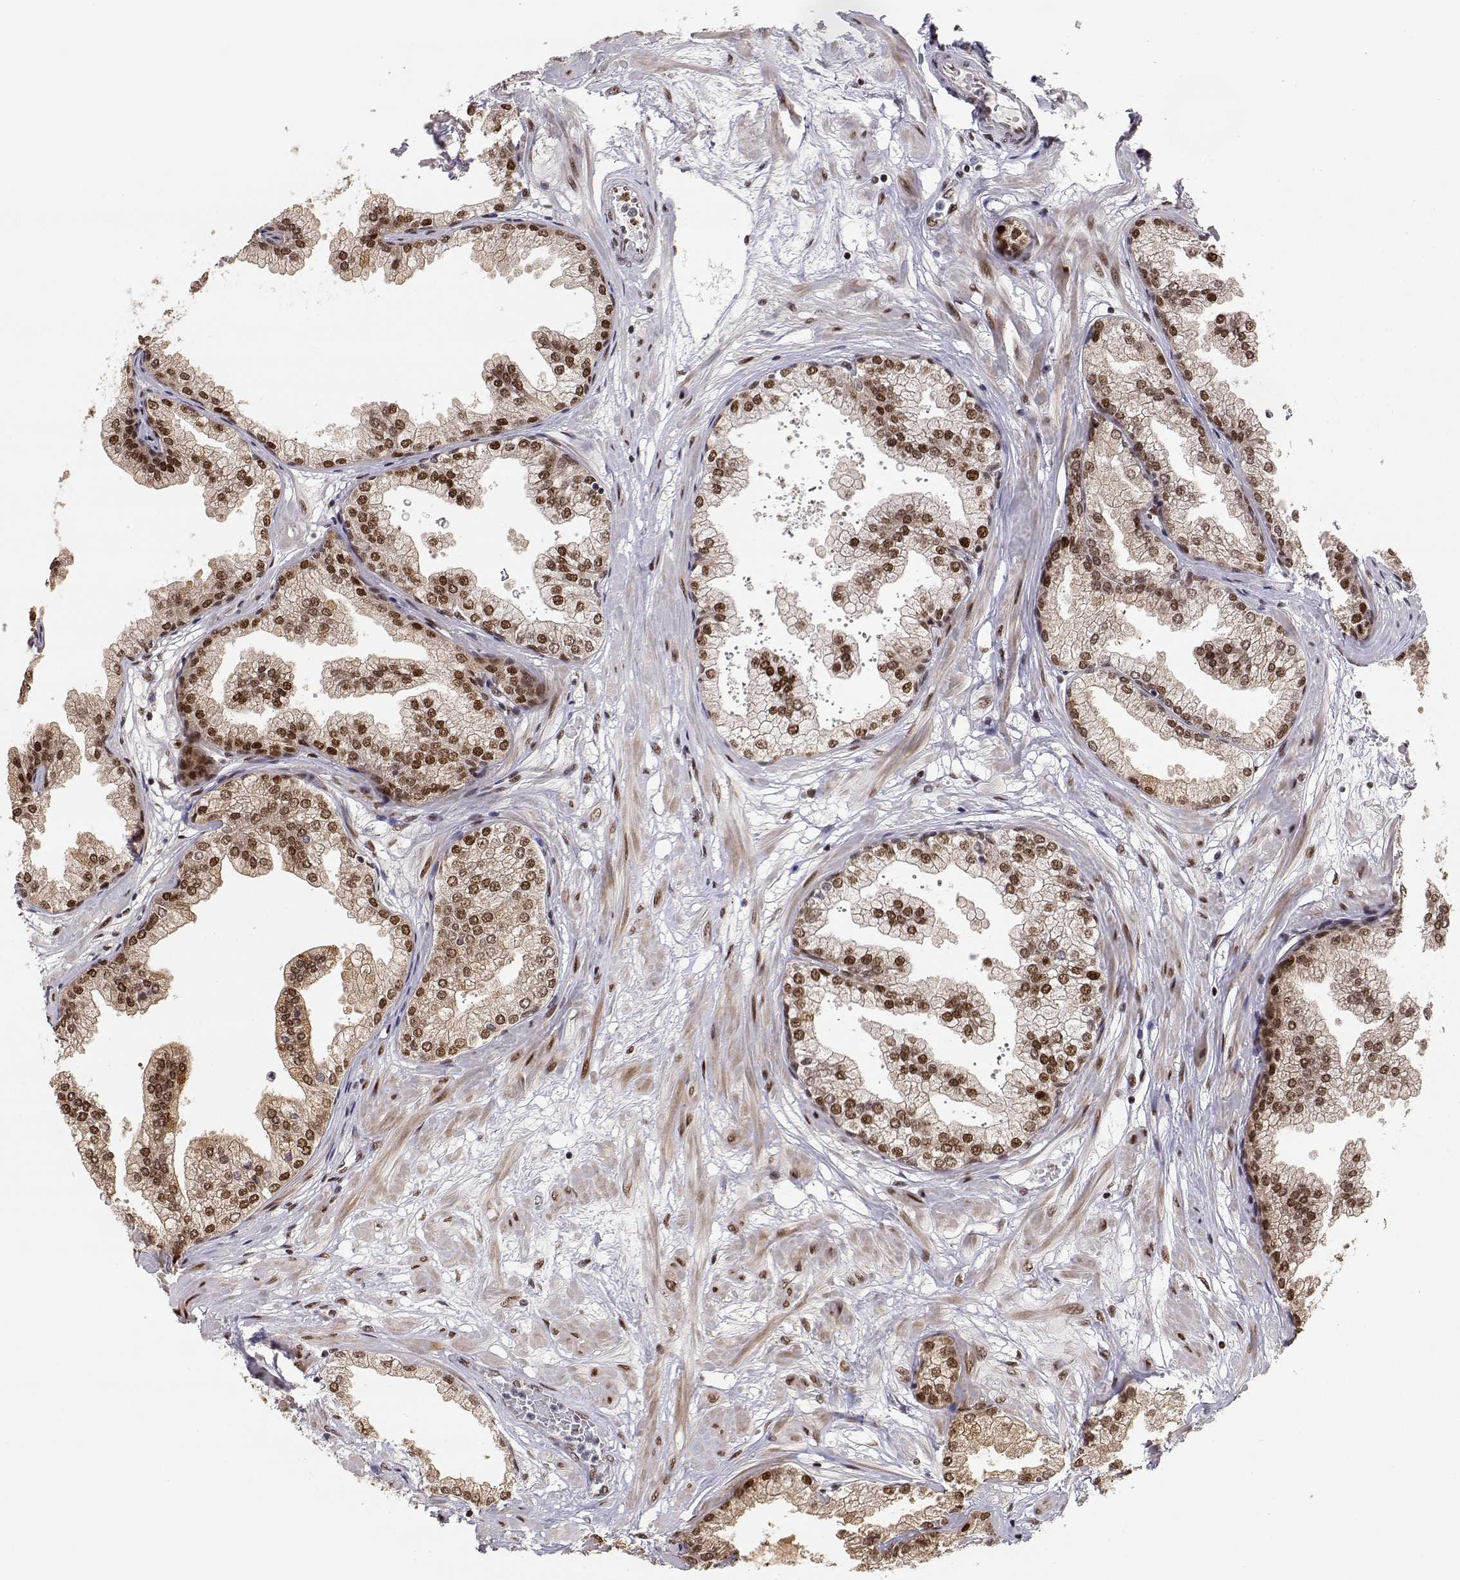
{"staining": {"intensity": "strong", "quantity": ">75%", "location": "nuclear"}, "tissue": "prostate", "cell_type": "Glandular cells", "image_type": "normal", "snomed": [{"axis": "morphology", "description": "Normal tissue, NOS"}, {"axis": "topography", "description": "Prostate"}], "caption": "Protein analysis of unremarkable prostate displays strong nuclear staining in about >75% of glandular cells. The staining is performed using DAB brown chromogen to label protein expression. The nuclei are counter-stained blue using hematoxylin.", "gene": "BRCA1", "patient": {"sex": "male", "age": 37}}